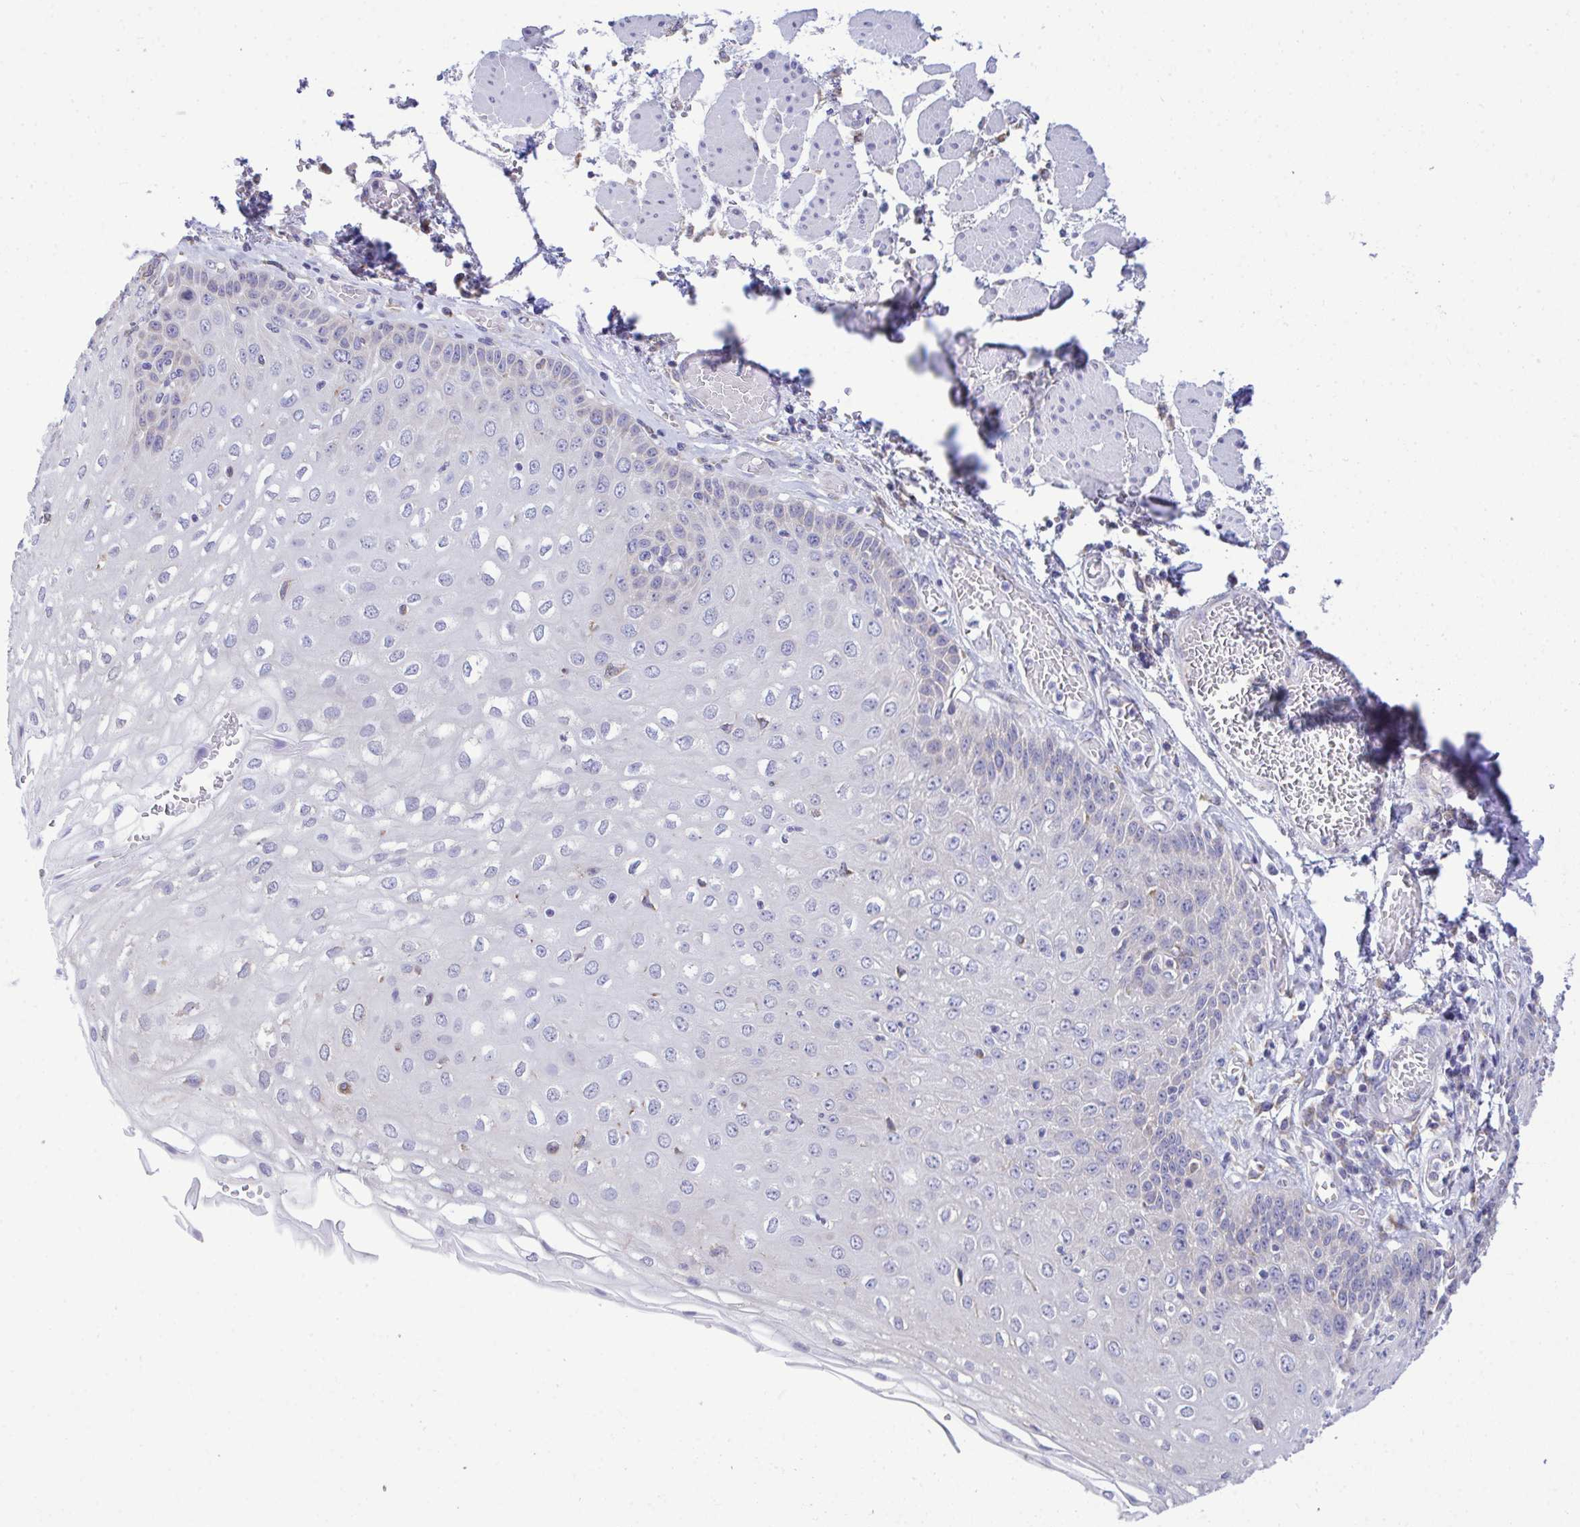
{"staining": {"intensity": "negative", "quantity": "none", "location": "none"}, "tissue": "esophagus", "cell_type": "Squamous epithelial cells", "image_type": "normal", "snomed": [{"axis": "morphology", "description": "Normal tissue, NOS"}, {"axis": "morphology", "description": "Adenocarcinoma, NOS"}, {"axis": "topography", "description": "Esophagus"}], "caption": "High power microscopy image of an IHC photomicrograph of unremarkable esophagus, revealing no significant positivity in squamous epithelial cells. The staining is performed using DAB brown chromogen with nuclei counter-stained in using hematoxylin.", "gene": "PIGK", "patient": {"sex": "male", "age": 81}}